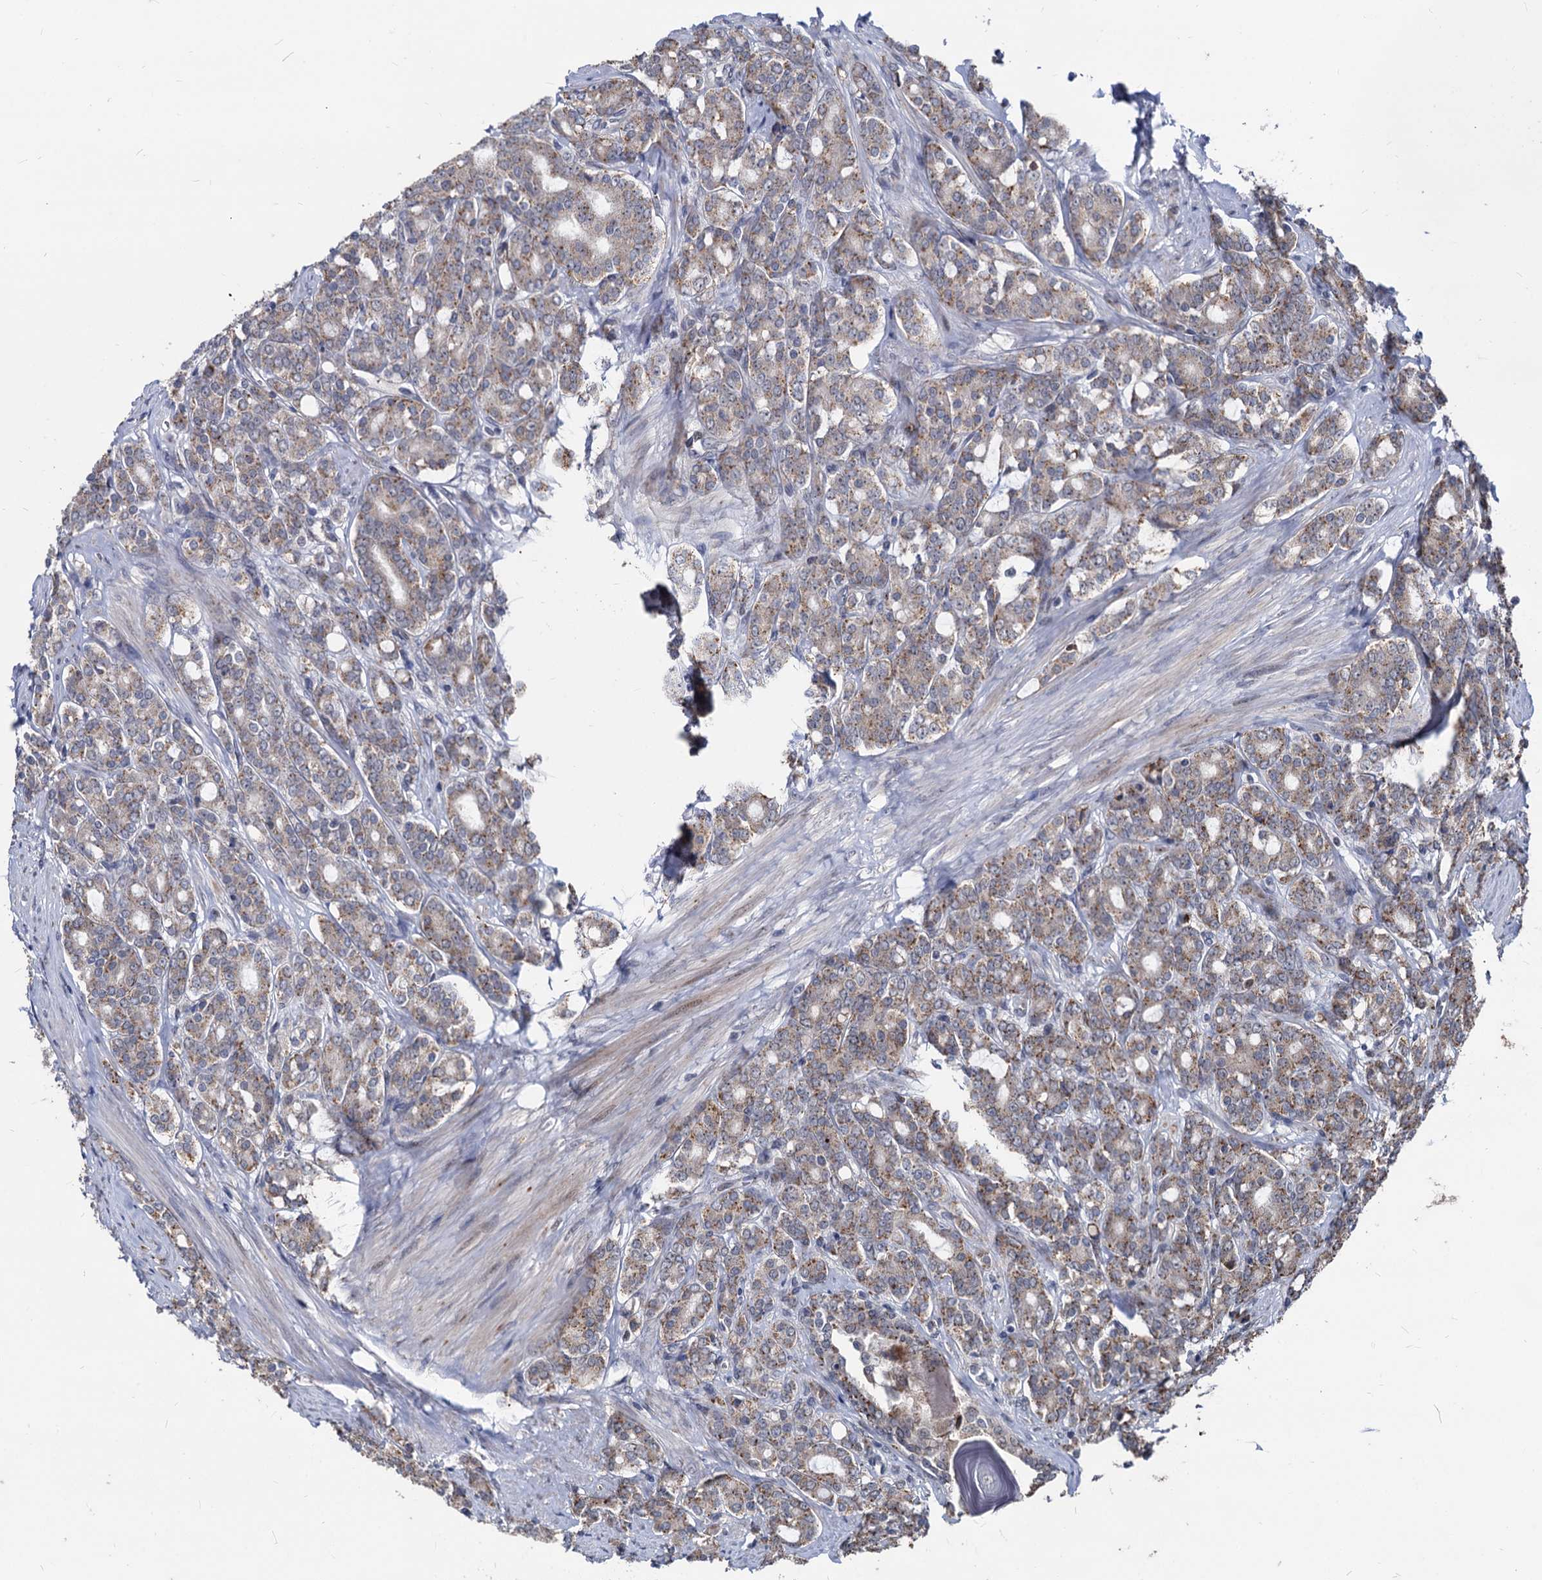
{"staining": {"intensity": "moderate", "quantity": ">75%", "location": "cytoplasmic/membranous"}, "tissue": "prostate cancer", "cell_type": "Tumor cells", "image_type": "cancer", "snomed": [{"axis": "morphology", "description": "Adenocarcinoma, High grade"}, {"axis": "topography", "description": "Prostate"}], "caption": "About >75% of tumor cells in human prostate cancer reveal moderate cytoplasmic/membranous protein positivity as visualized by brown immunohistochemical staining.", "gene": "SMAGP", "patient": {"sex": "male", "age": 62}}